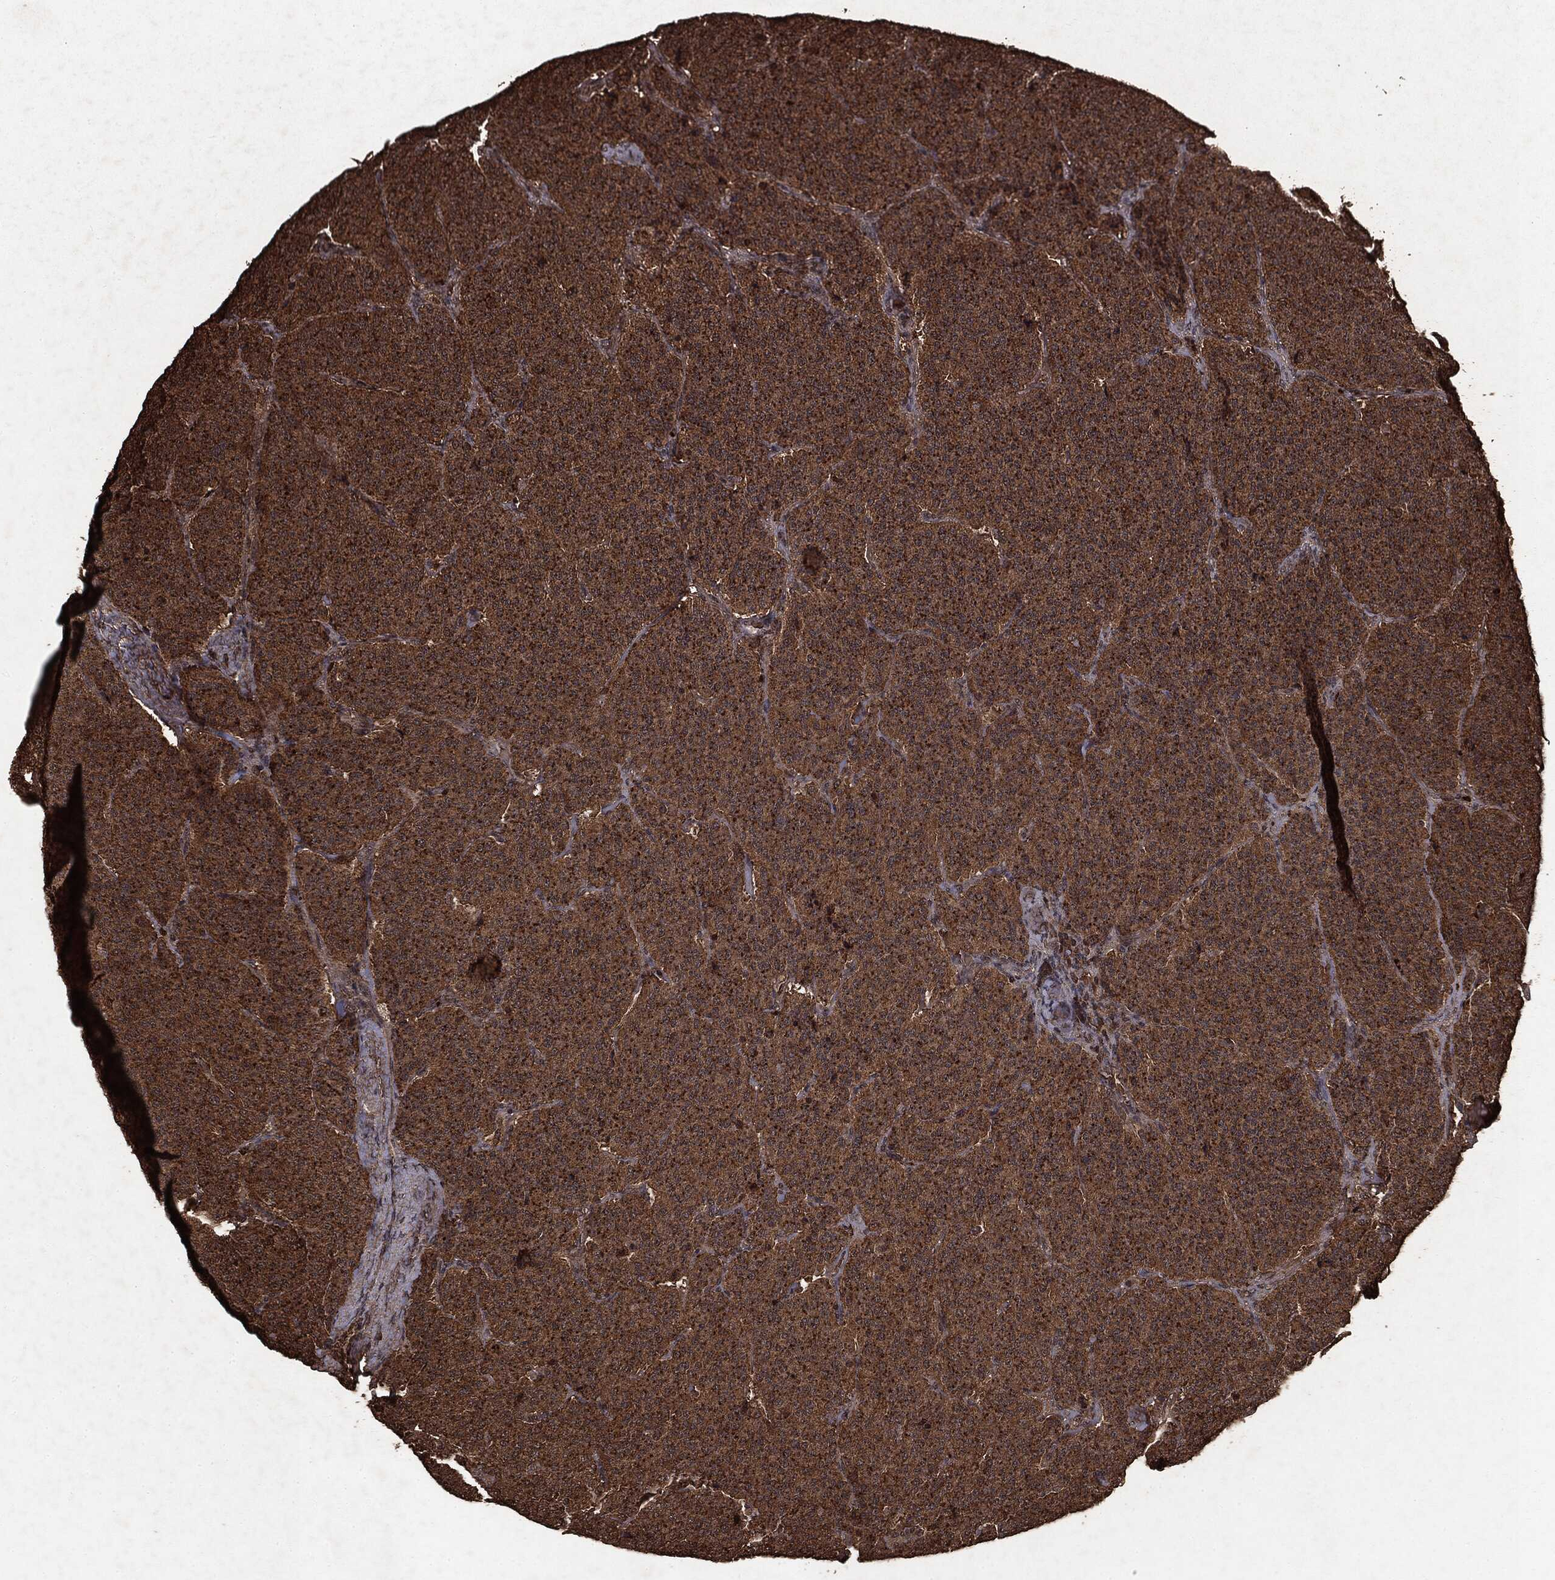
{"staining": {"intensity": "moderate", "quantity": ">75%", "location": "cytoplasmic/membranous"}, "tissue": "carcinoid", "cell_type": "Tumor cells", "image_type": "cancer", "snomed": [{"axis": "morphology", "description": "Carcinoid, malignant, NOS"}, {"axis": "topography", "description": "Small intestine"}], "caption": "Protein expression analysis of carcinoid shows moderate cytoplasmic/membranous expression in about >75% of tumor cells.", "gene": "NME1", "patient": {"sex": "female", "age": 58}}